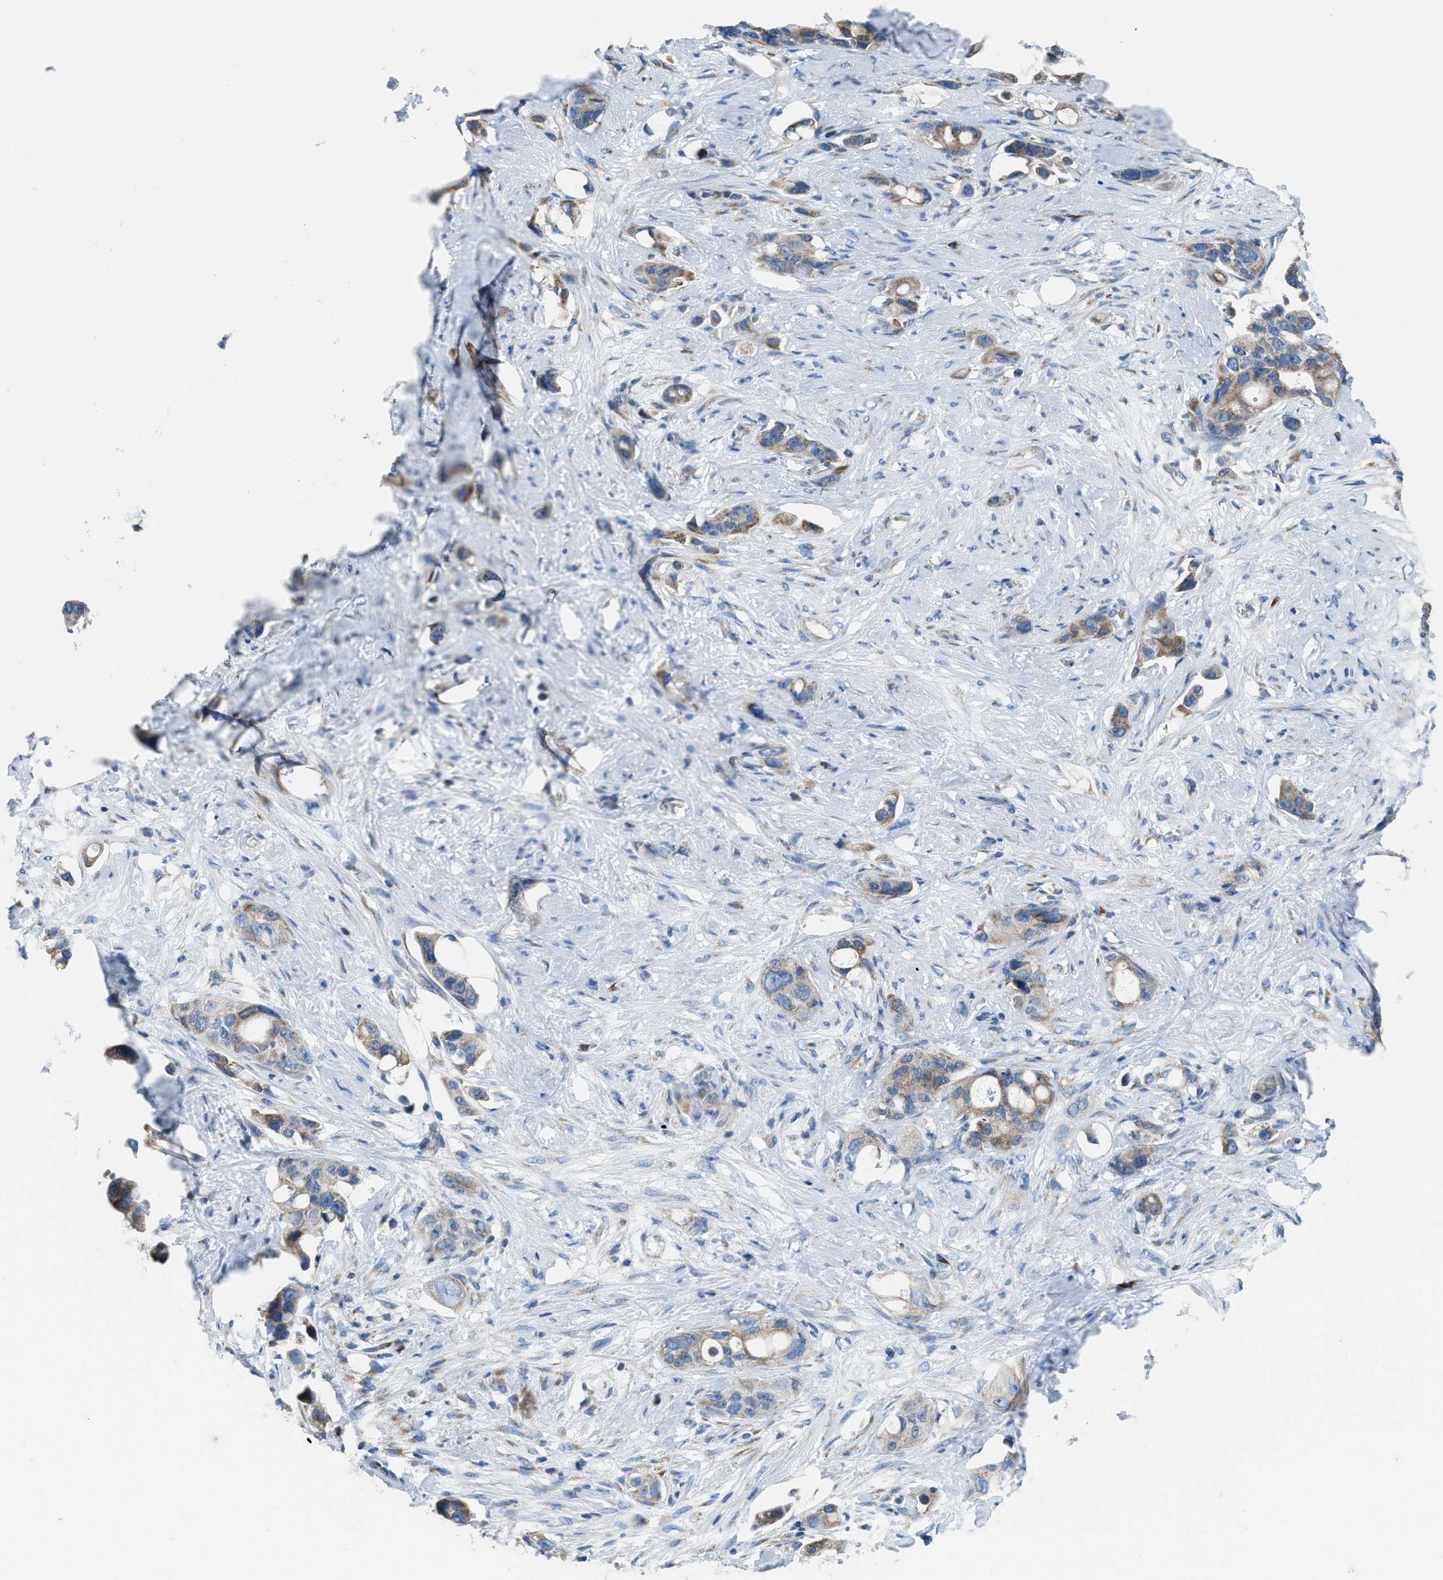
{"staining": {"intensity": "moderate", "quantity": ">75%", "location": "cytoplasmic/membranous"}, "tissue": "pancreatic cancer", "cell_type": "Tumor cells", "image_type": "cancer", "snomed": [{"axis": "morphology", "description": "Adenocarcinoma, NOS"}, {"axis": "topography", "description": "Pancreas"}], "caption": "Protein expression analysis of pancreatic adenocarcinoma demonstrates moderate cytoplasmic/membranous expression in about >75% of tumor cells.", "gene": "ETFB", "patient": {"sex": "male", "age": 53}}